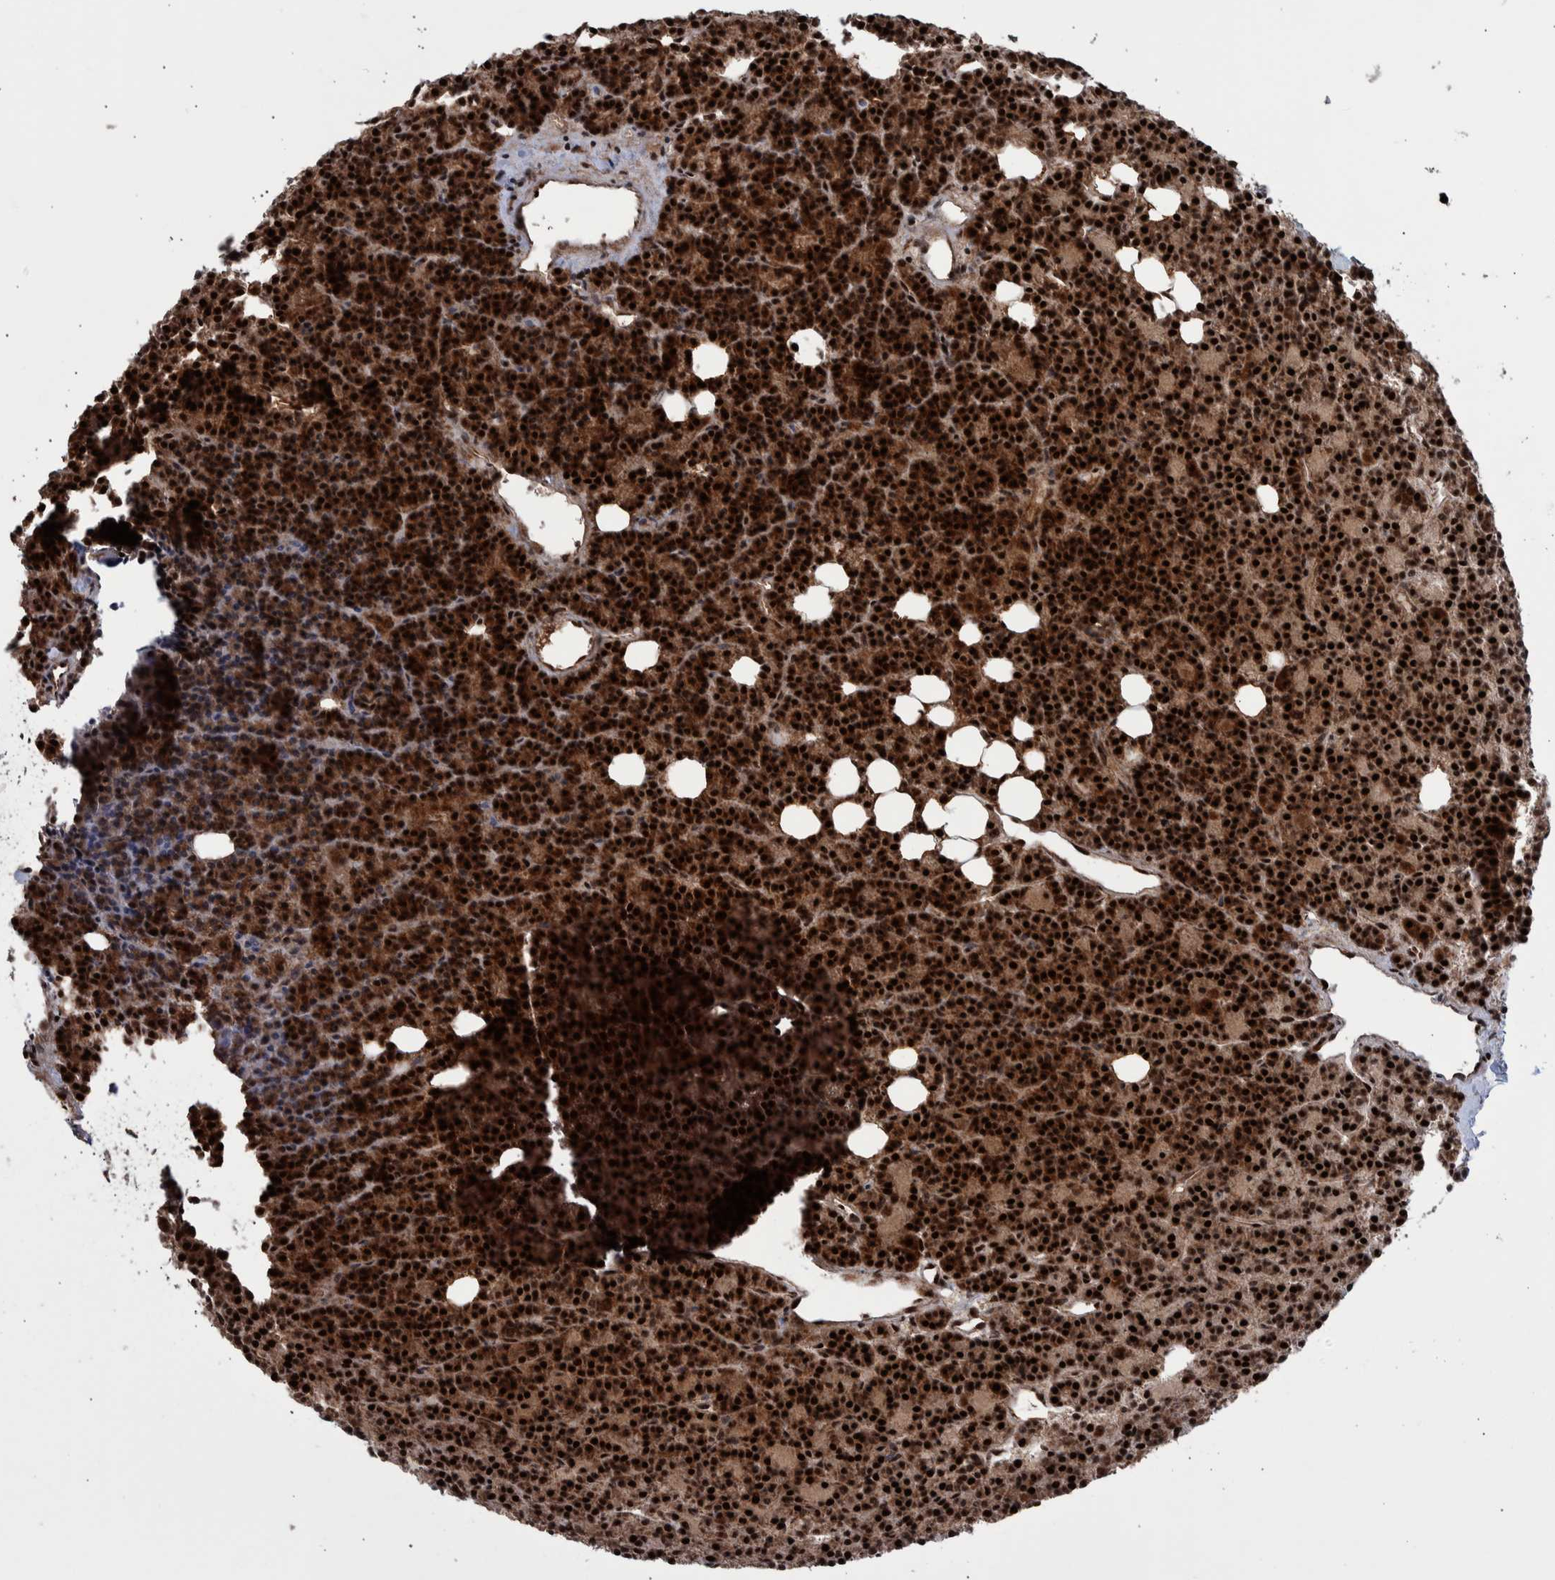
{"staining": {"intensity": "strong", "quantity": ">75%", "location": "cytoplasmic/membranous,nuclear"}, "tissue": "parathyroid gland", "cell_type": "Glandular cells", "image_type": "normal", "snomed": [{"axis": "morphology", "description": "Normal tissue, NOS"}, {"axis": "morphology", "description": "Adenoma, NOS"}, {"axis": "topography", "description": "Parathyroid gland"}], "caption": "Immunohistochemical staining of normal parathyroid gland shows high levels of strong cytoplasmic/membranous,nuclear positivity in about >75% of glandular cells. The staining is performed using DAB brown chromogen to label protein expression. The nuclei are counter-stained blue using hematoxylin.", "gene": "SHISA6", "patient": {"sex": "female", "age": 57}}